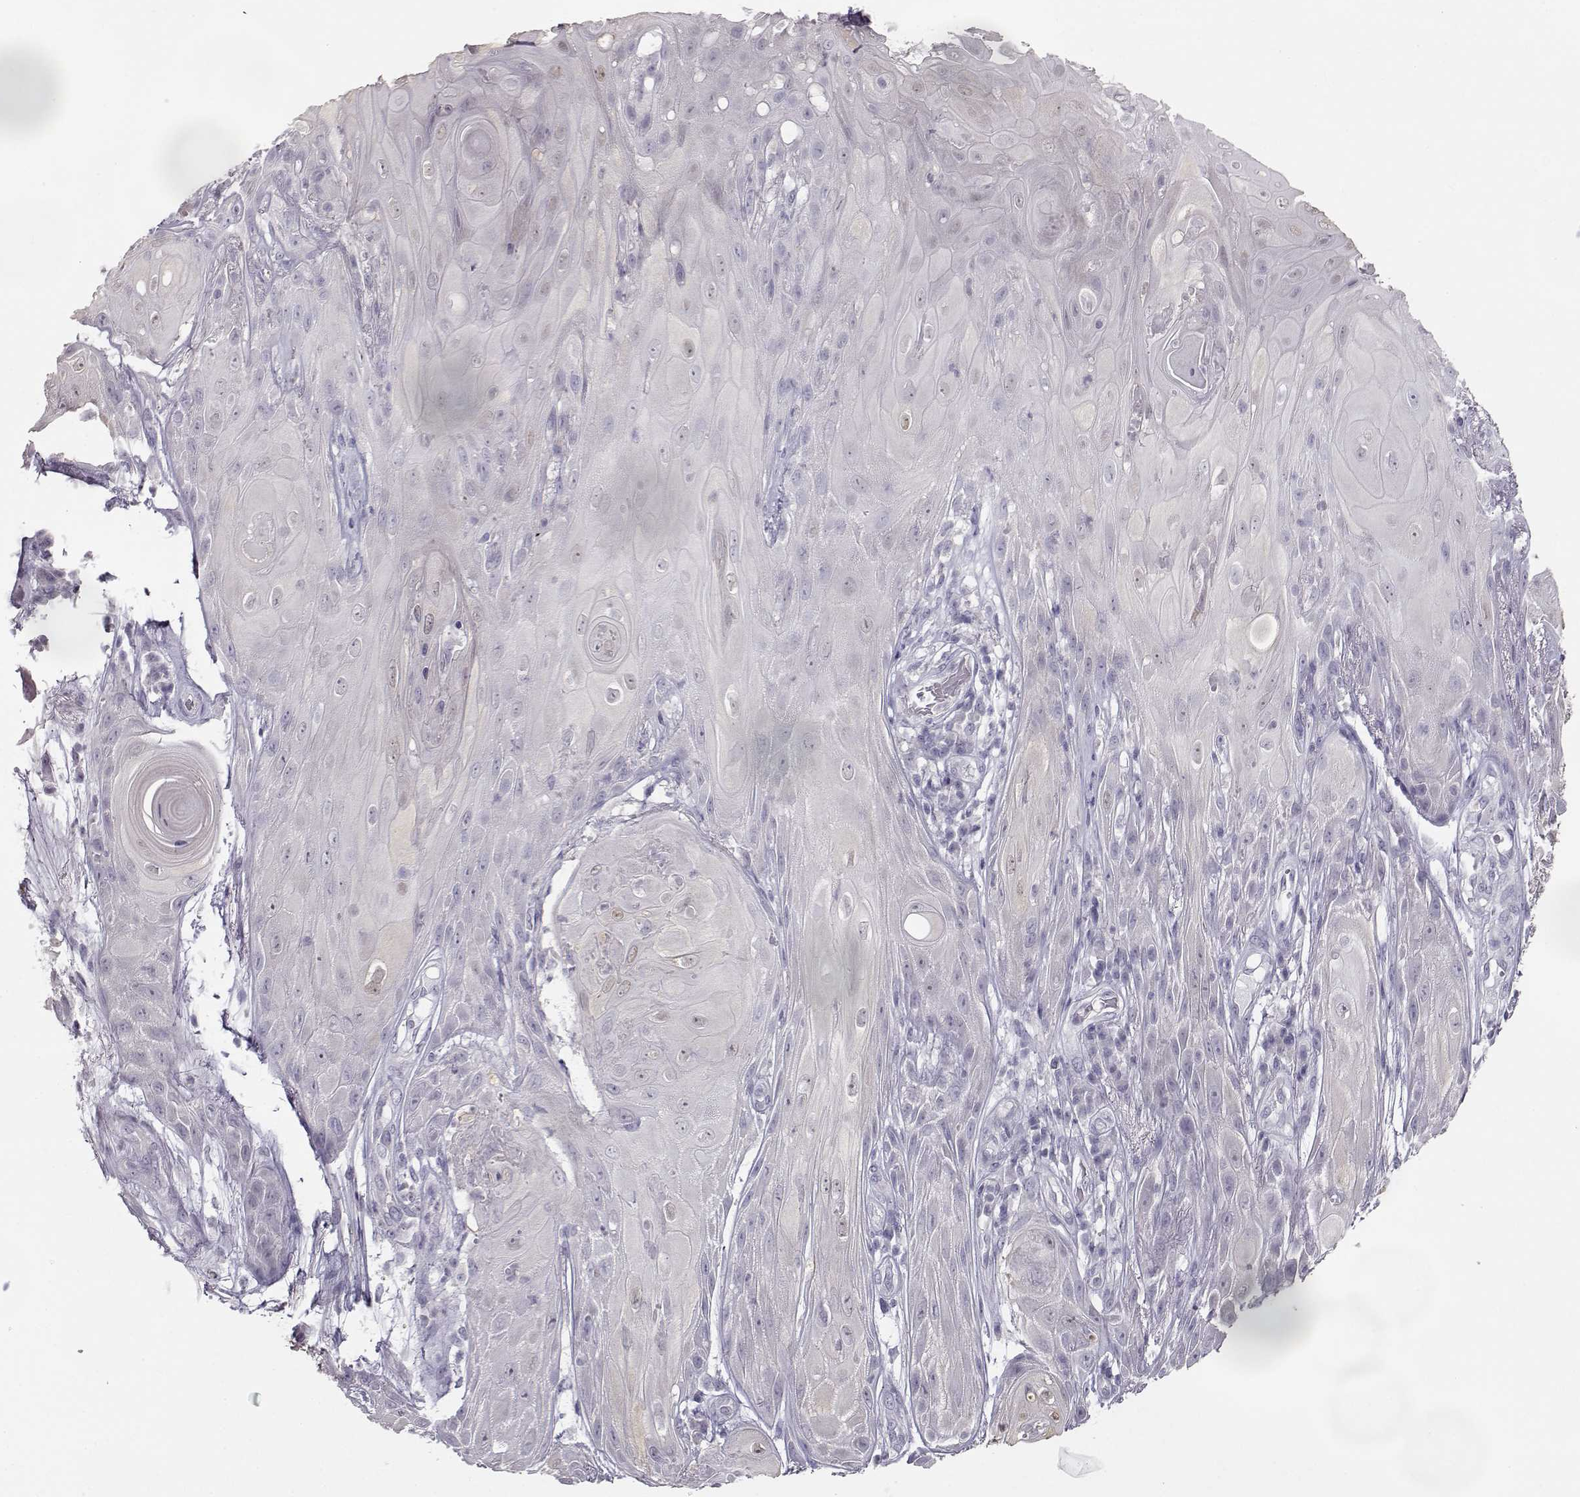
{"staining": {"intensity": "negative", "quantity": "none", "location": "none"}, "tissue": "skin cancer", "cell_type": "Tumor cells", "image_type": "cancer", "snomed": [{"axis": "morphology", "description": "Squamous cell carcinoma, NOS"}, {"axis": "topography", "description": "Skin"}], "caption": "IHC photomicrograph of skin cancer (squamous cell carcinoma) stained for a protein (brown), which displays no staining in tumor cells.", "gene": "MYCBPAP", "patient": {"sex": "male", "age": 62}}